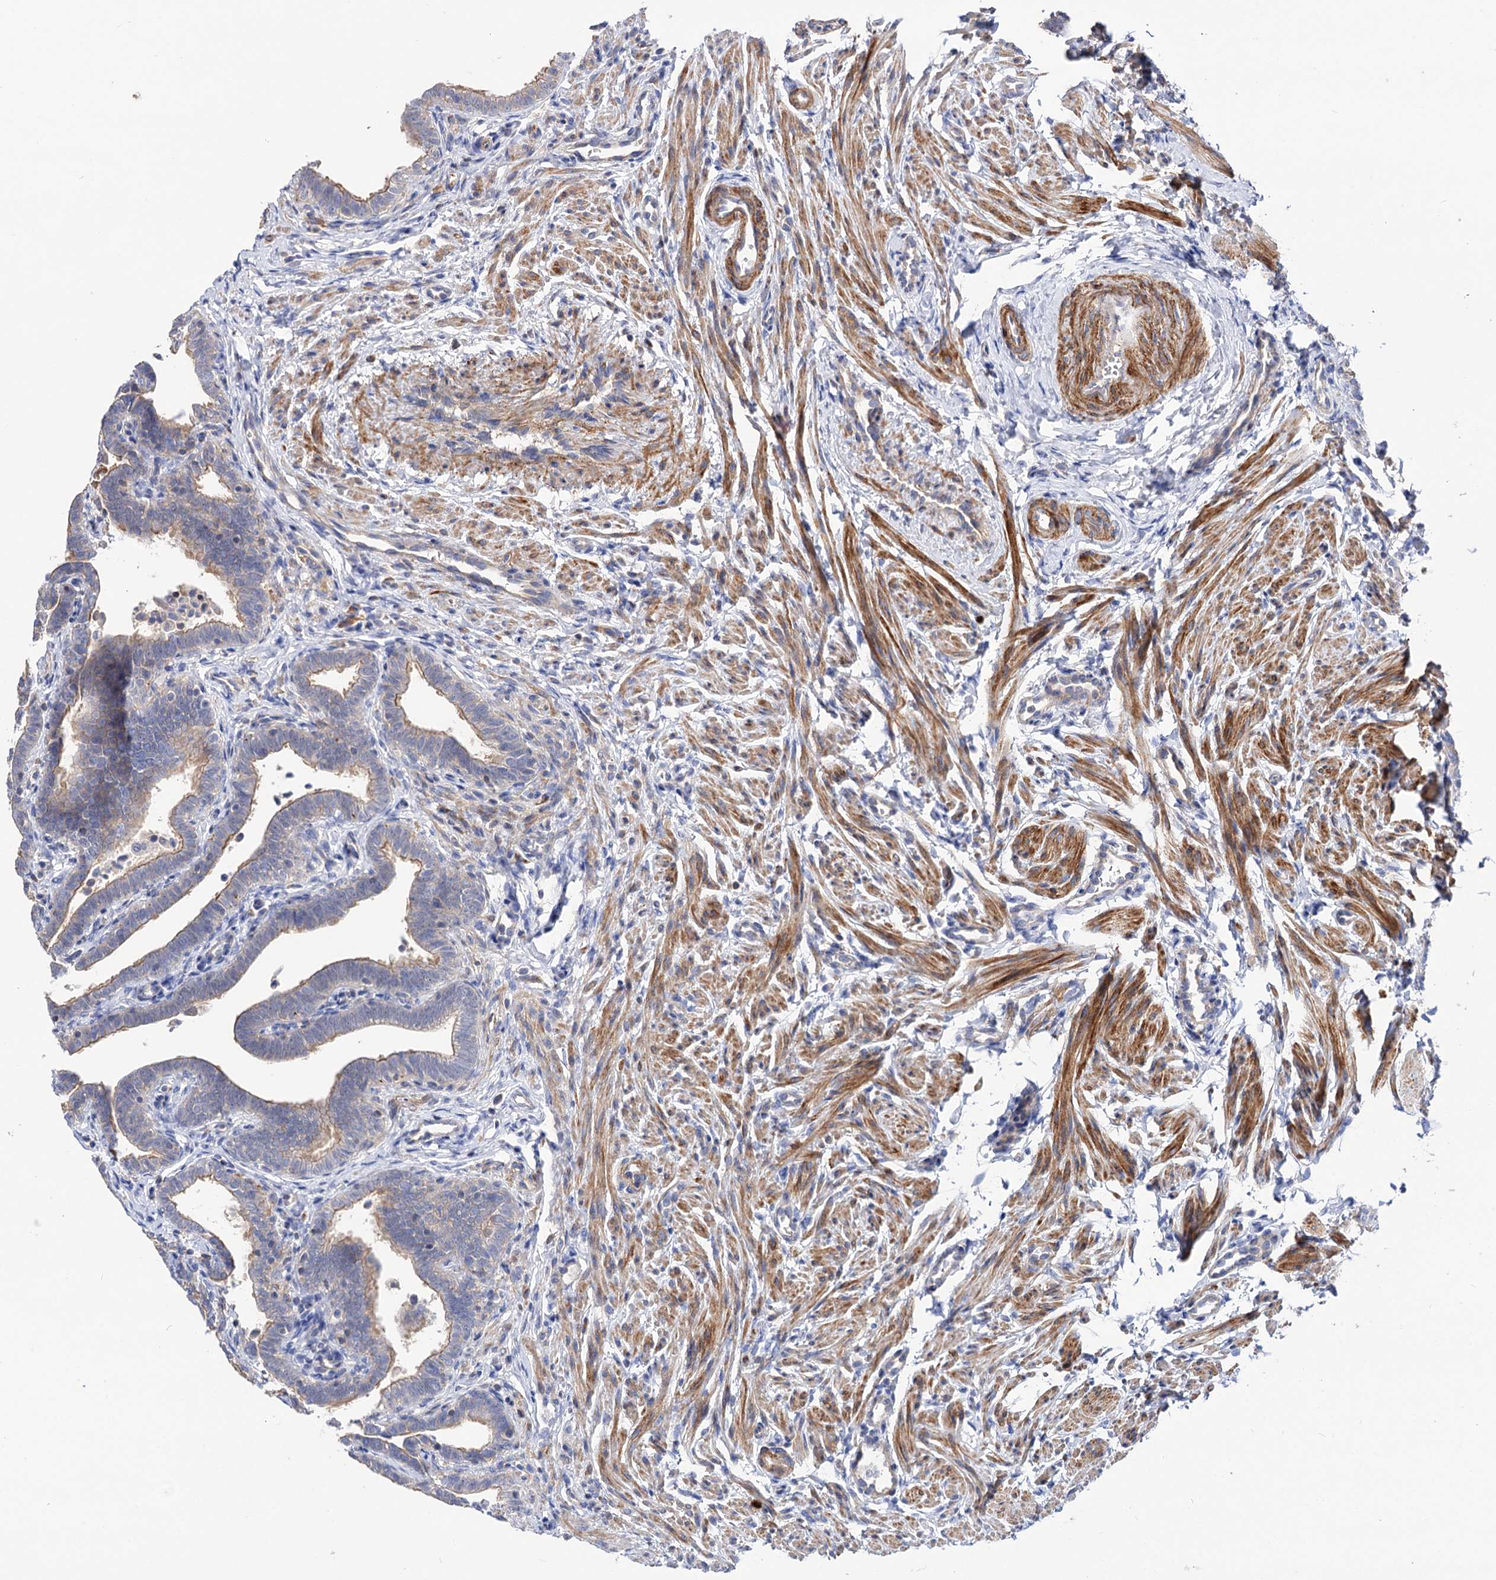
{"staining": {"intensity": "weak", "quantity": "25%-75%", "location": "cytoplasmic/membranous"}, "tissue": "fallopian tube", "cell_type": "Glandular cells", "image_type": "normal", "snomed": [{"axis": "morphology", "description": "Normal tissue, NOS"}, {"axis": "topography", "description": "Fallopian tube"}], "caption": "Human fallopian tube stained for a protein (brown) displays weak cytoplasmic/membranous positive staining in approximately 25%-75% of glandular cells.", "gene": "NUDCD2", "patient": {"sex": "female", "age": 36}}